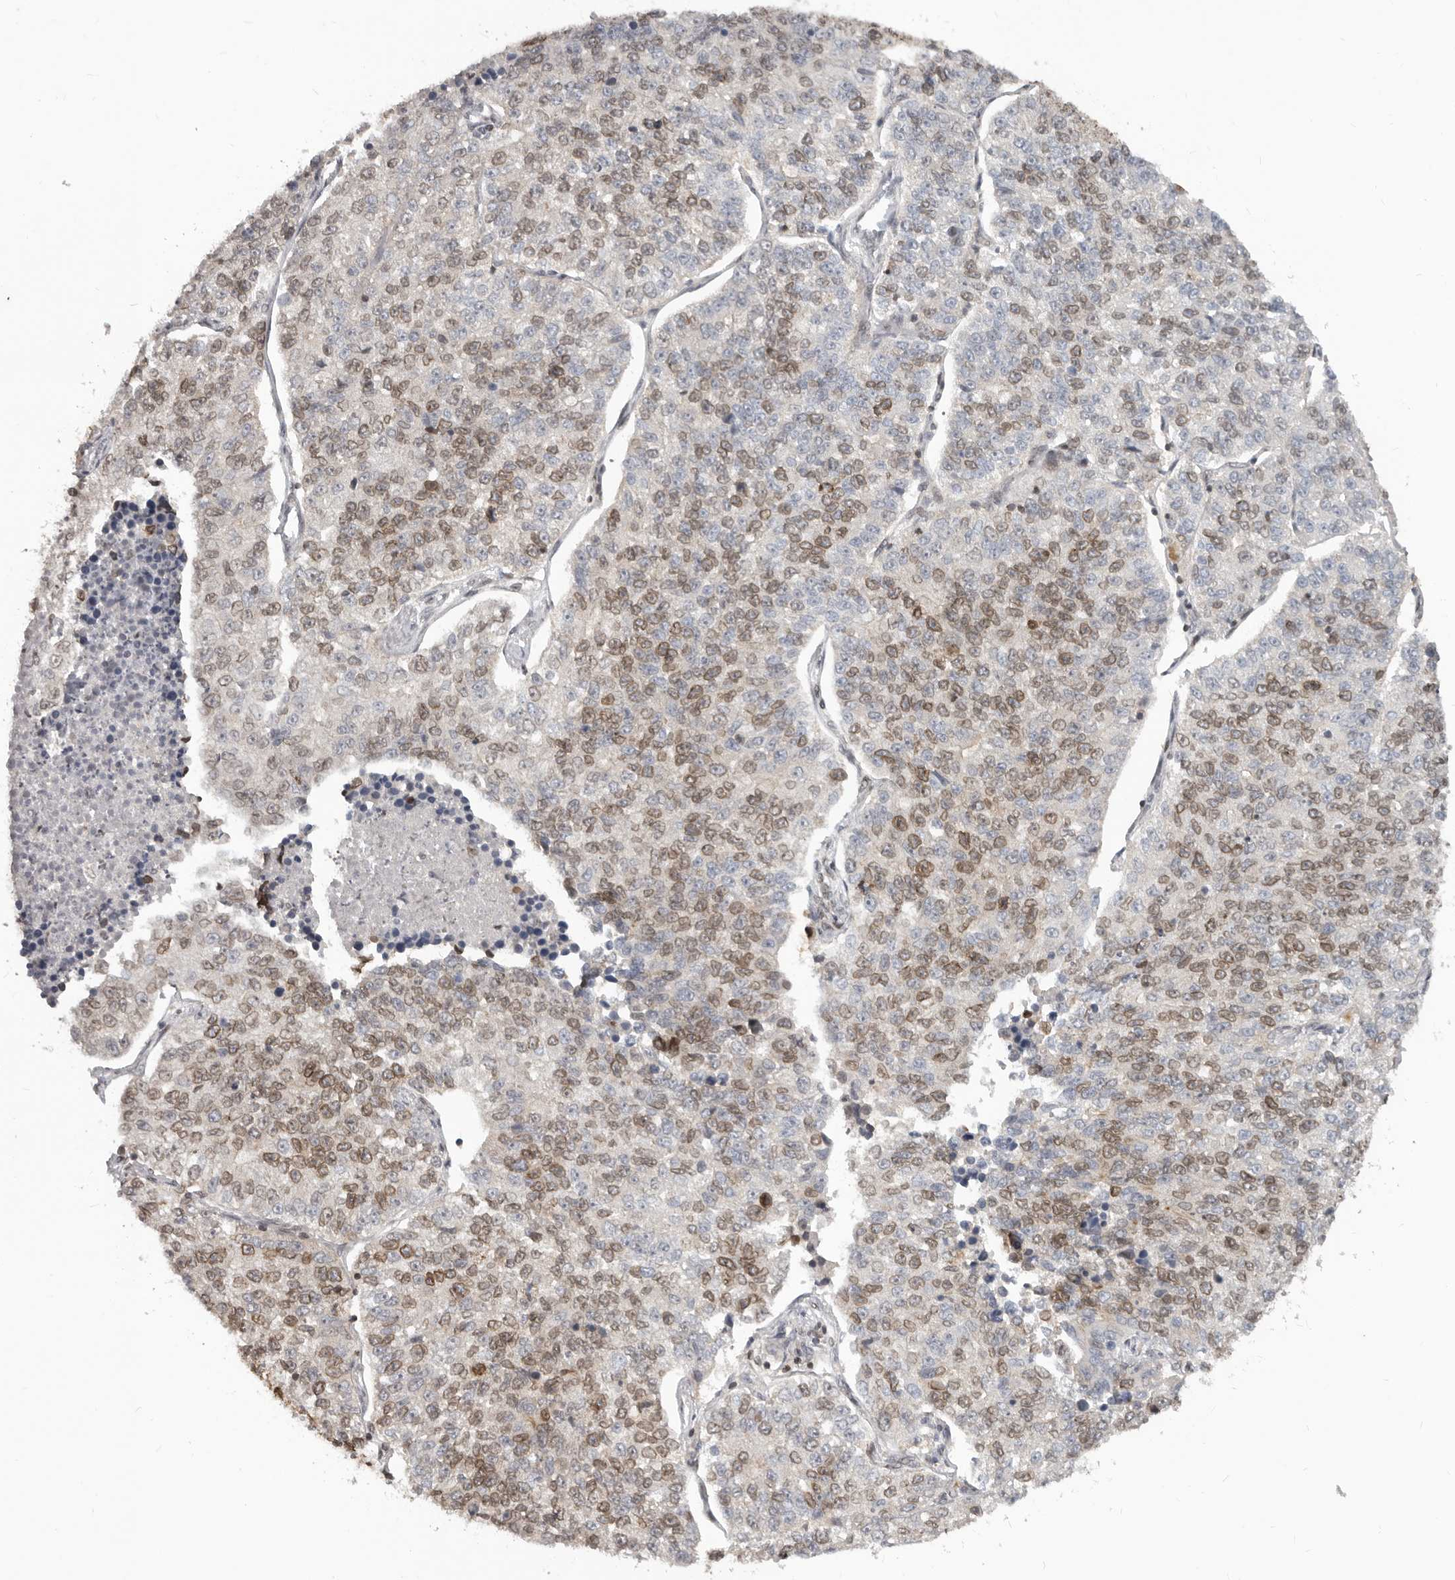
{"staining": {"intensity": "moderate", "quantity": "25%-75%", "location": "cytoplasmic/membranous,nuclear"}, "tissue": "lung cancer", "cell_type": "Tumor cells", "image_type": "cancer", "snomed": [{"axis": "morphology", "description": "Adenocarcinoma, NOS"}, {"axis": "topography", "description": "Lung"}], "caption": "Brown immunohistochemical staining in adenocarcinoma (lung) reveals moderate cytoplasmic/membranous and nuclear positivity in approximately 25%-75% of tumor cells.", "gene": "NUP153", "patient": {"sex": "male", "age": 49}}